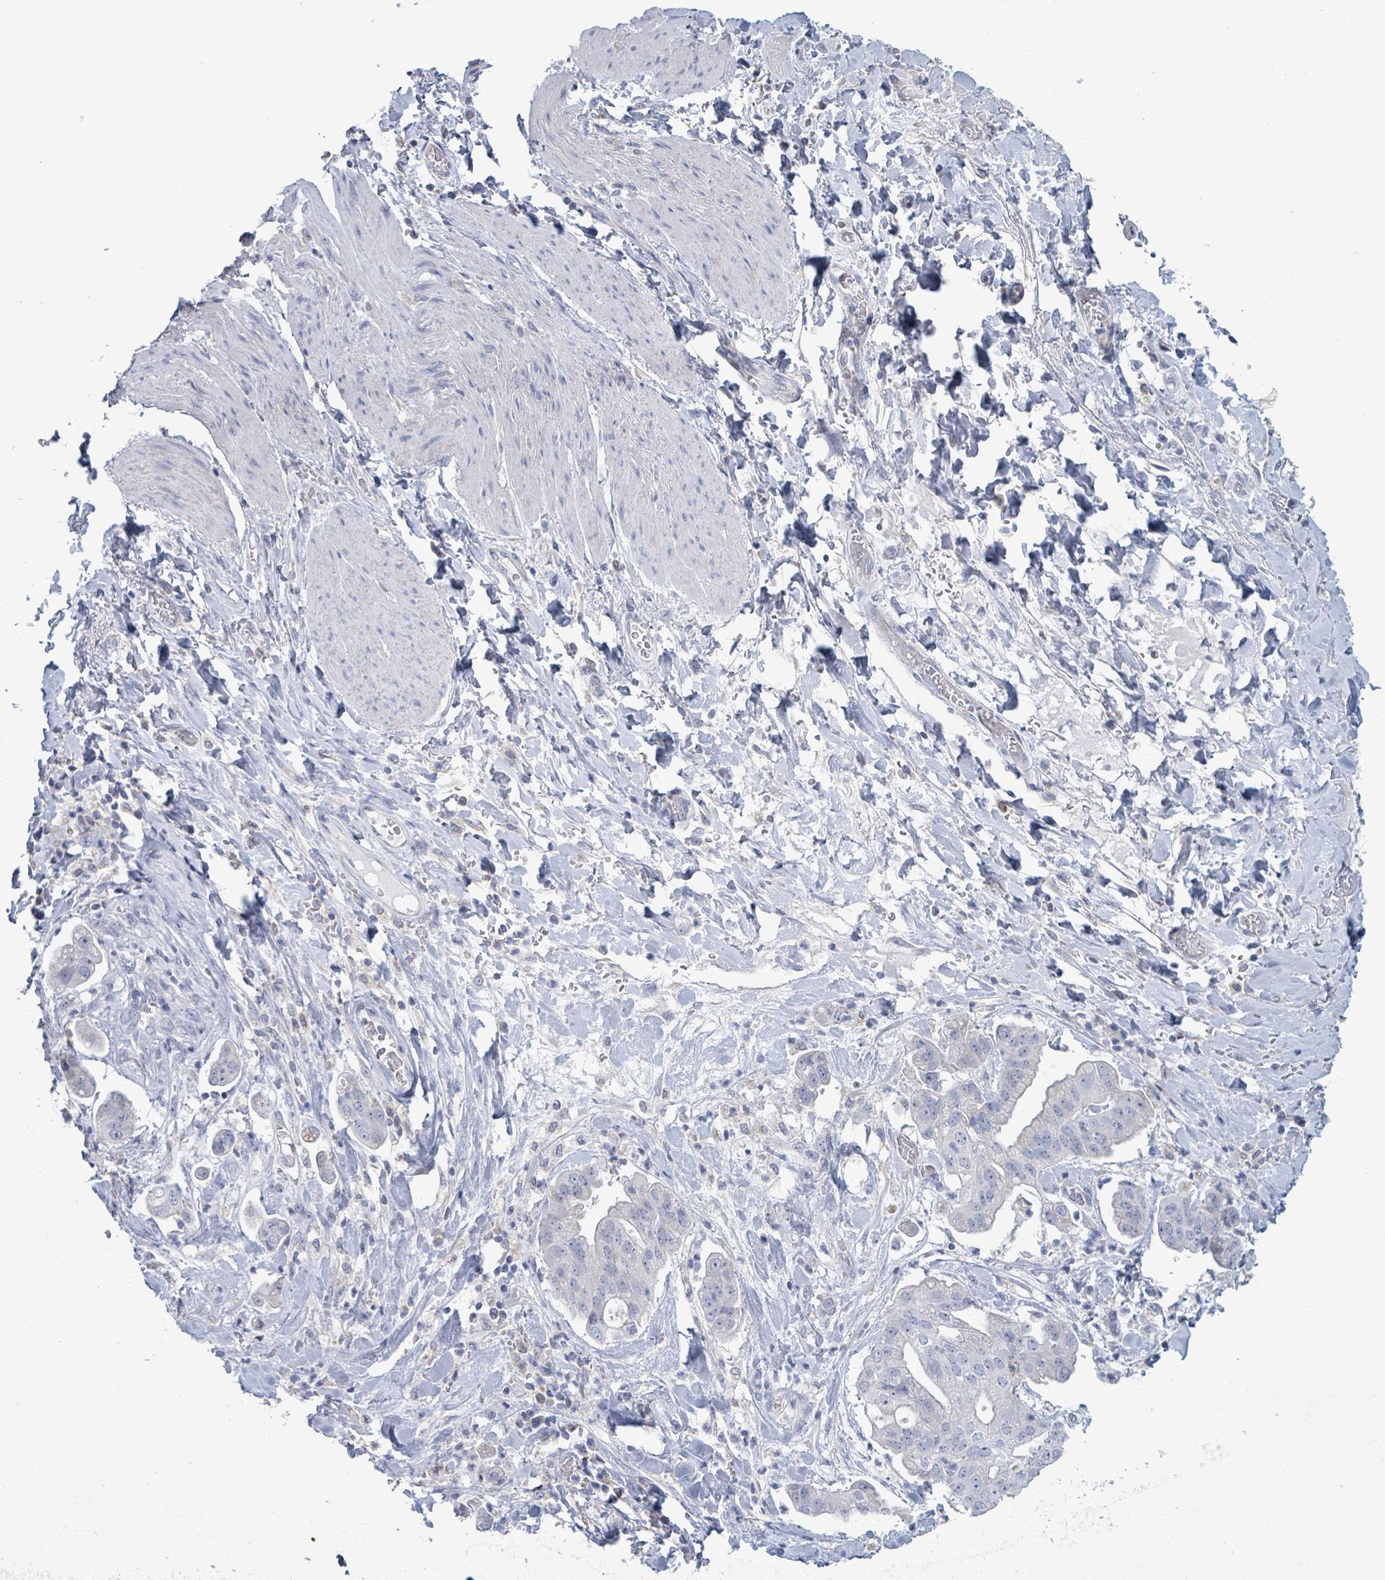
{"staining": {"intensity": "negative", "quantity": "none", "location": "none"}, "tissue": "stomach cancer", "cell_type": "Tumor cells", "image_type": "cancer", "snomed": [{"axis": "morphology", "description": "Adenocarcinoma, NOS"}, {"axis": "topography", "description": "Stomach"}], "caption": "This photomicrograph is of stomach cancer stained with immunohistochemistry (IHC) to label a protein in brown with the nuclei are counter-stained blue. There is no staining in tumor cells. (Stains: DAB (3,3'-diaminobenzidine) IHC with hematoxylin counter stain, Microscopy: brightfield microscopy at high magnification).", "gene": "AKR1C4", "patient": {"sex": "male", "age": 62}}